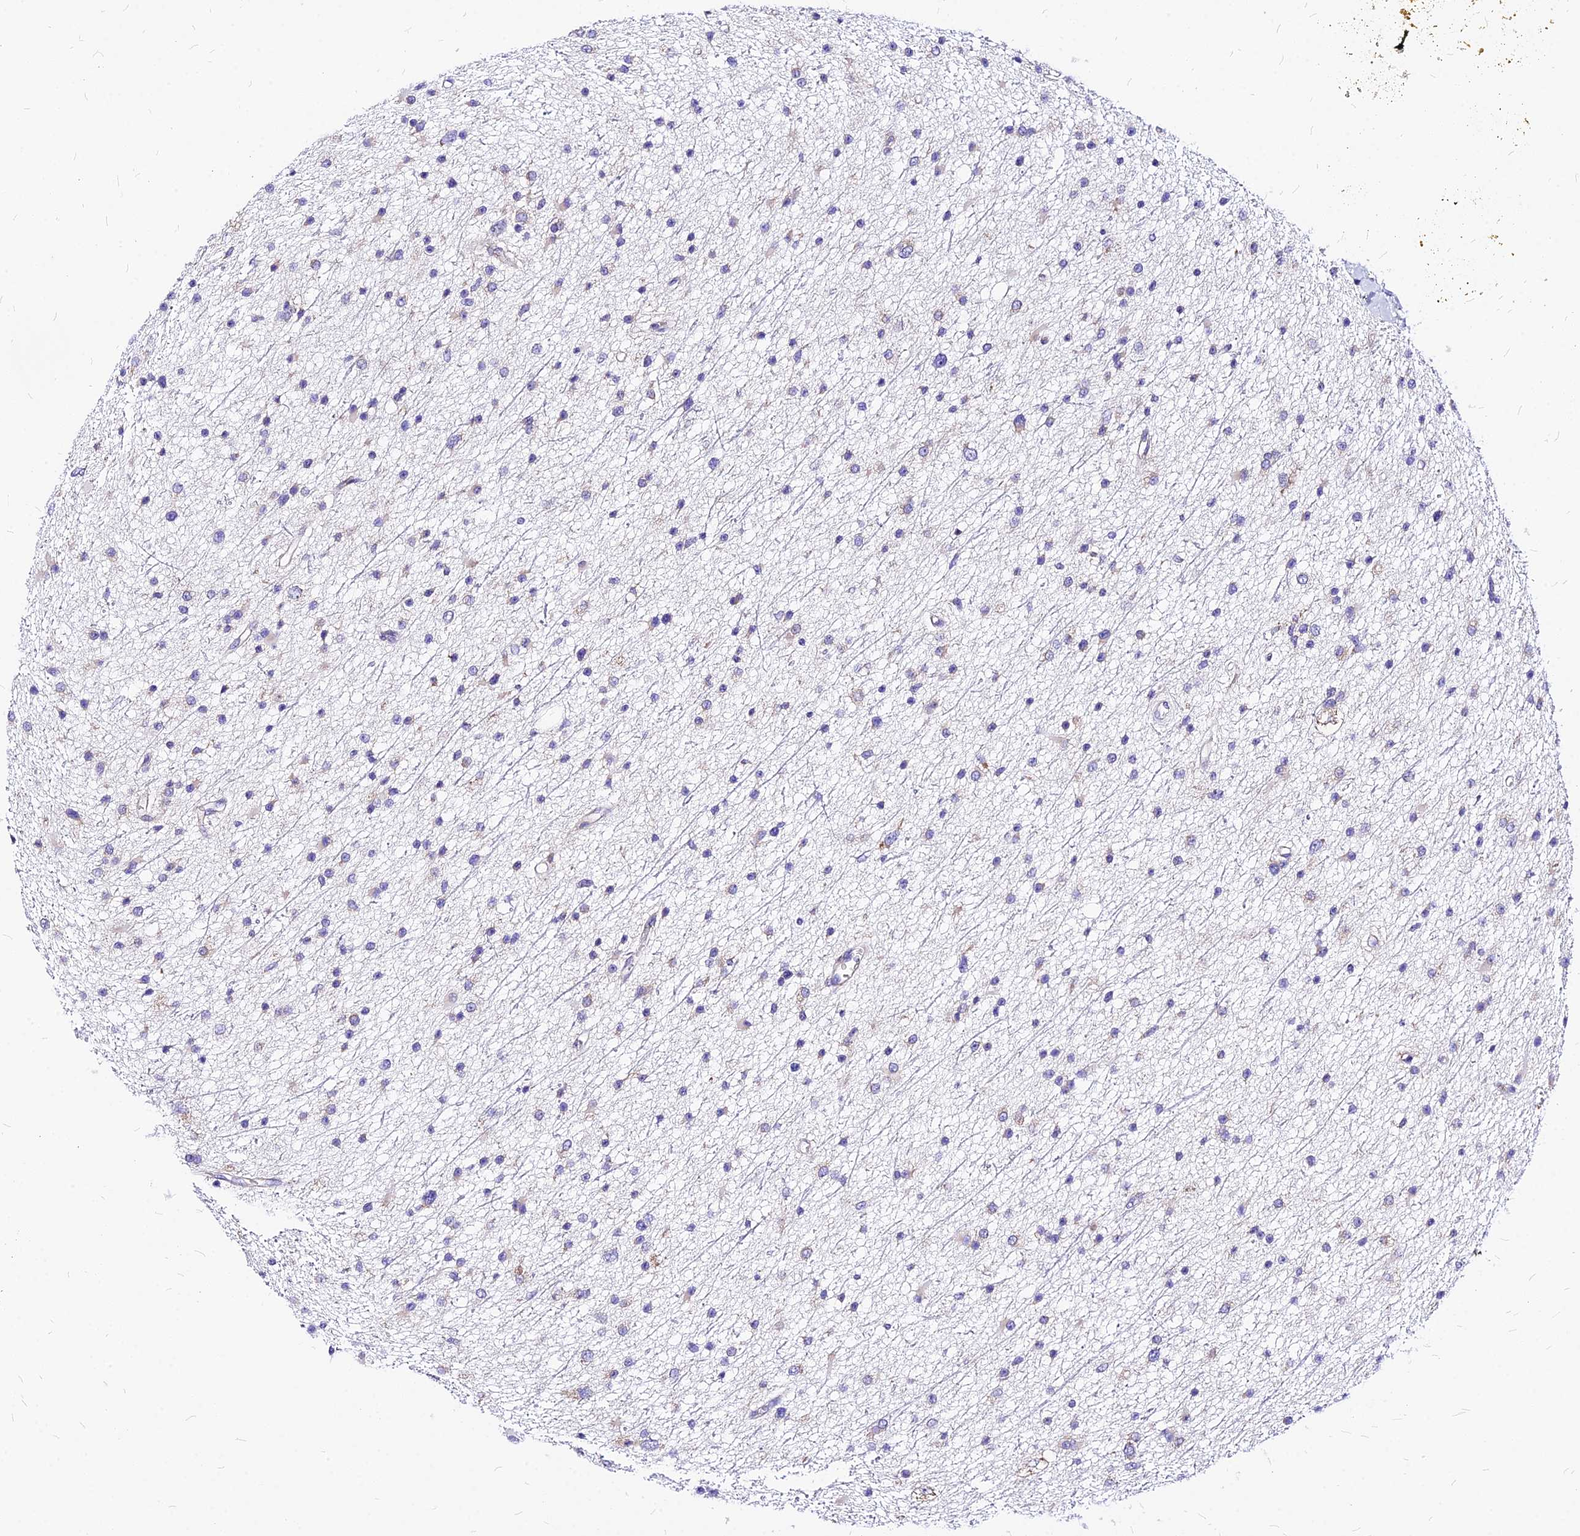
{"staining": {"intensity": "weak", "quantity": "<25%", "location": "cytoplasmic/membranous"}, "tissue": "glioma", "cell_type": "Tumor cells", "image_type": "cancer", "snomed": [{"axis": "morphology", "description": "Glioma, malignant, Low grade"}, {"axis": "topography", "description": "Cerebral cortex"}], "caption": "This is a photomicrograph of immunohistochemistry (IHC) staining of malignant glioma (low-grade), which shows no expression in tumor cells.", "gene": "RPL19", "patient": {"sex": "female", "age": 39}}